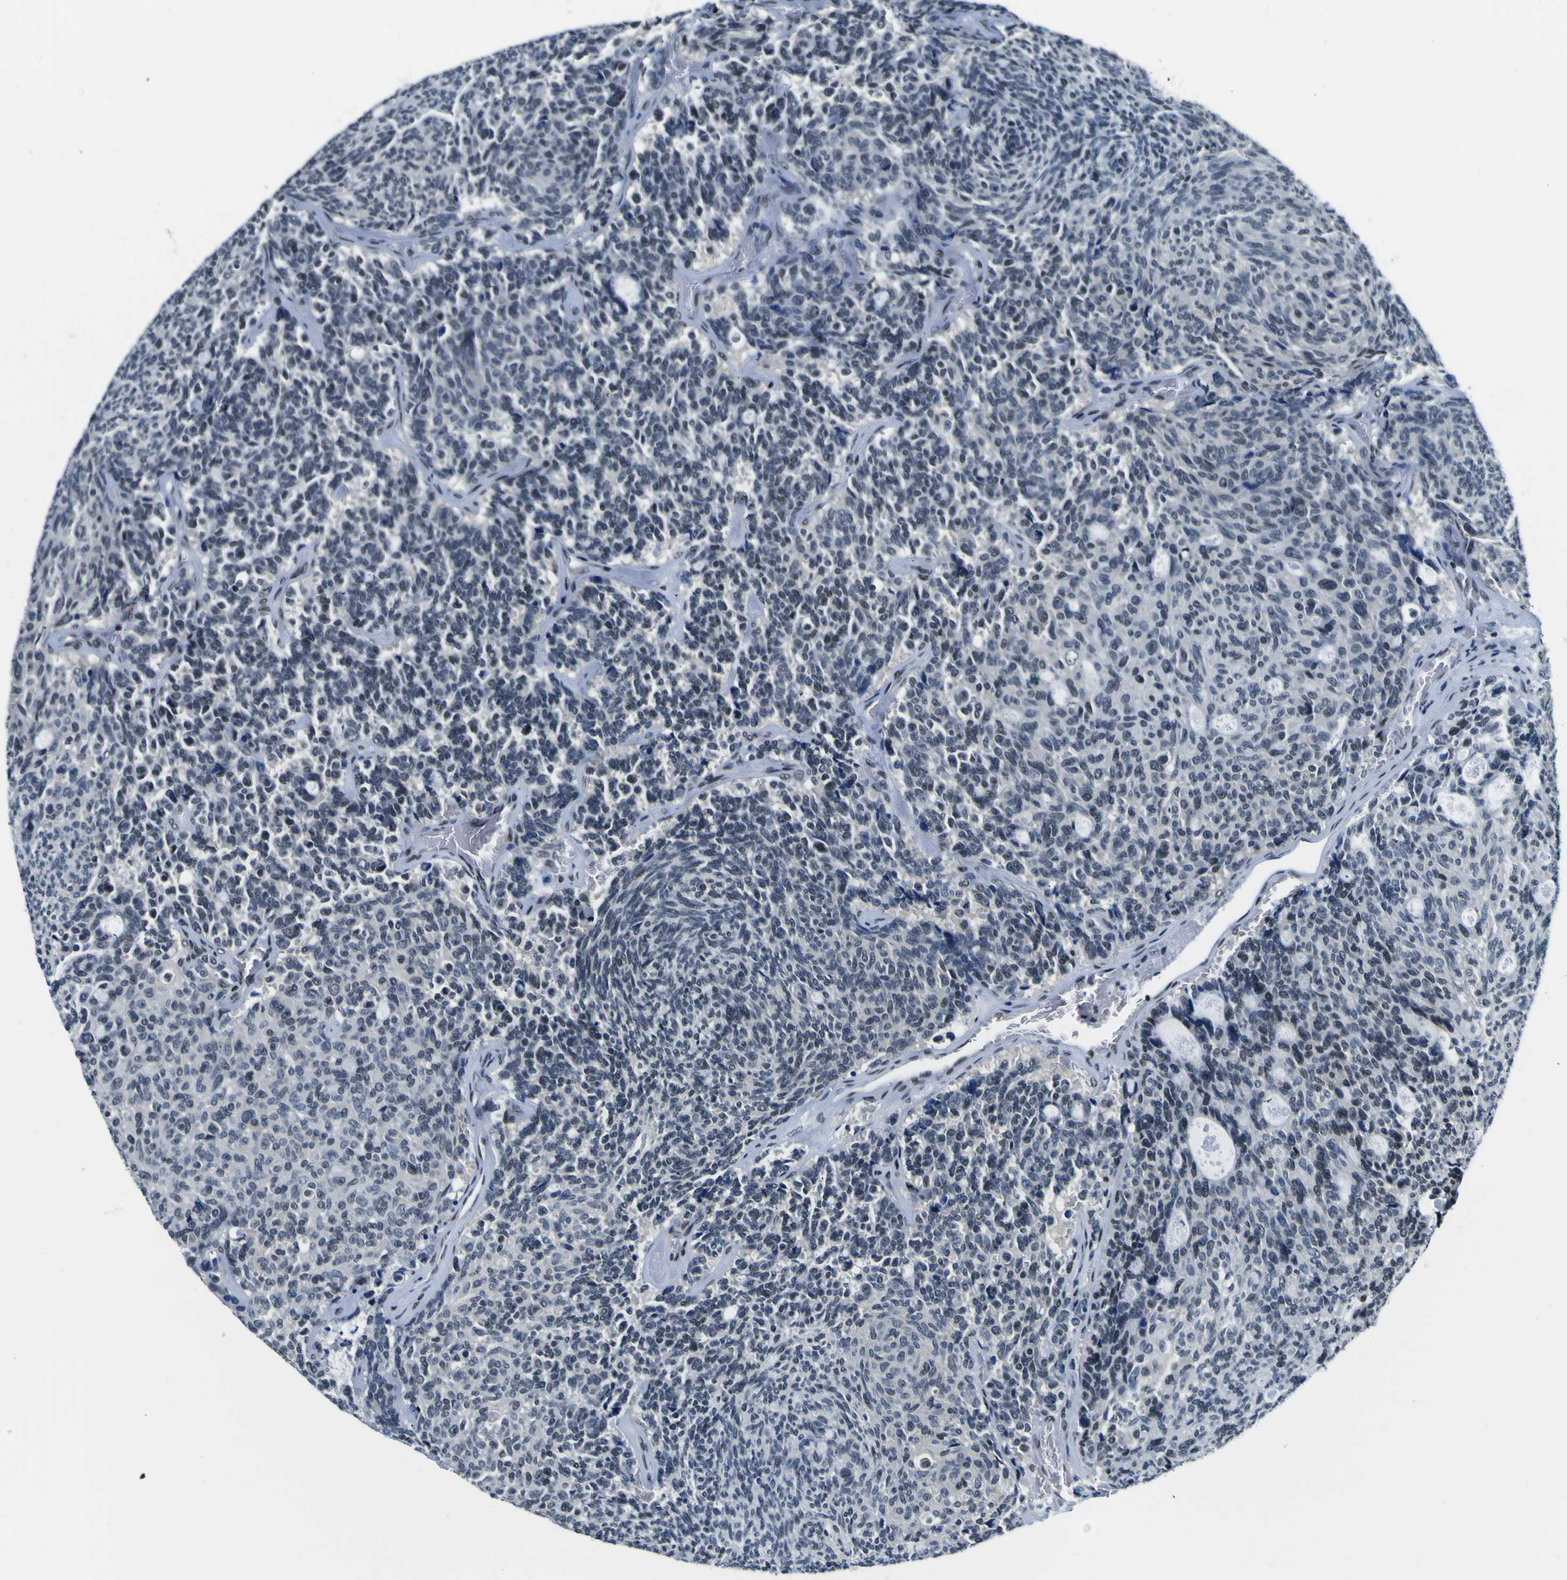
{"staining": {"intensity": "weak", "quantity": "<25%", "location": "nuclear"}, "tissue": "carcinoid", "cell_type": "Tumor cells", "image_type": "cancer", "snomed": [{"axis": "morphology", "description": "Carcinoid, malignant, NOS"}, {"axis": "topography", "description": "Pancreas"}], "caption": "There is no significant expression in tumor cells of carcinoid.", "gene": "SP1", "patient": {"sex": "female", "age": 54}}